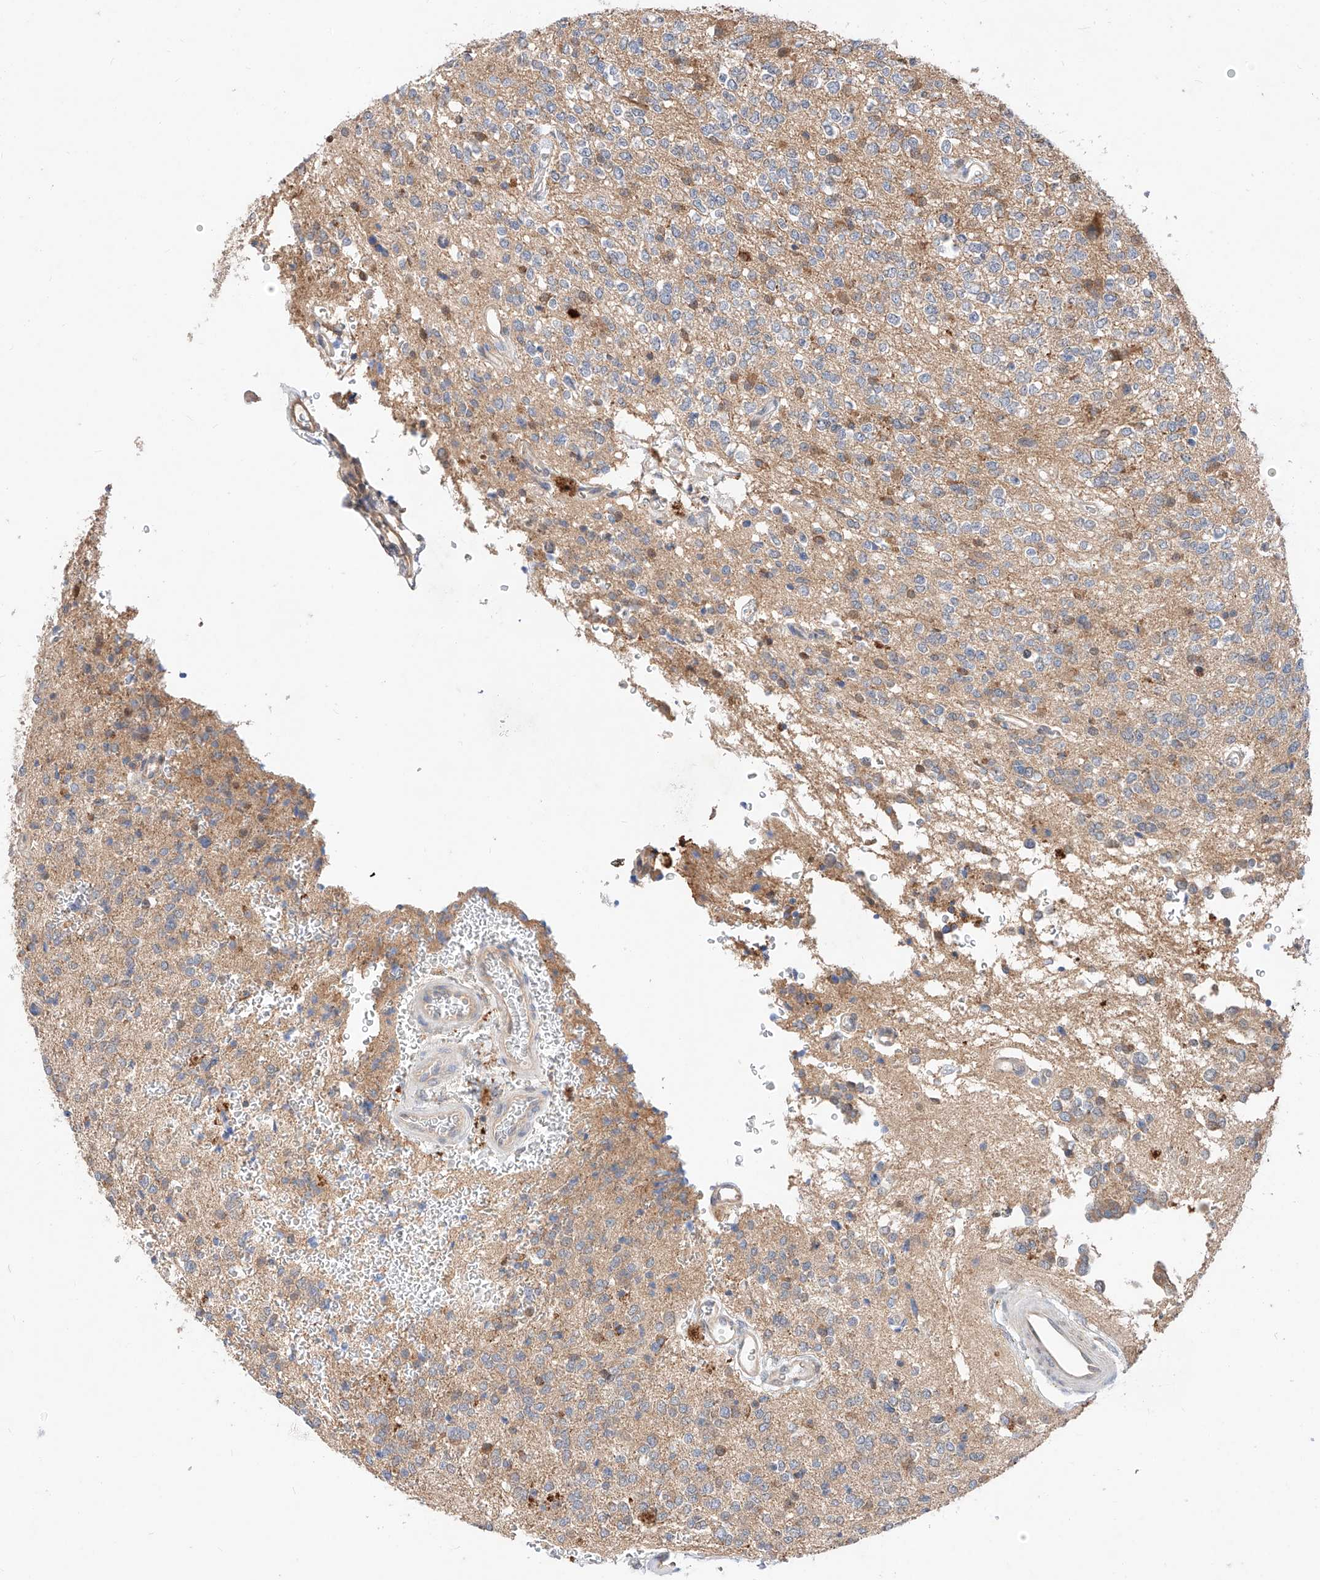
{"staining": {"intensity": "weak", "quantity": "<25%", "location": "cytoplasmic/membranous"}, "tissue": "glioma", "cell_type": "Tumor cells", "image_type": "cancer", "snomed": [{"axis": "morphology", "description": "Glioma, malignant, High grade"}, {"axis": "topography", "description": "Brain"}], "caption": "Micrograph shows no protein expression in tumor cells of malignant high-grade glioma tissue.", "gene": "ZSCAN4", "patient": {"sex": "male", "age": 34}}